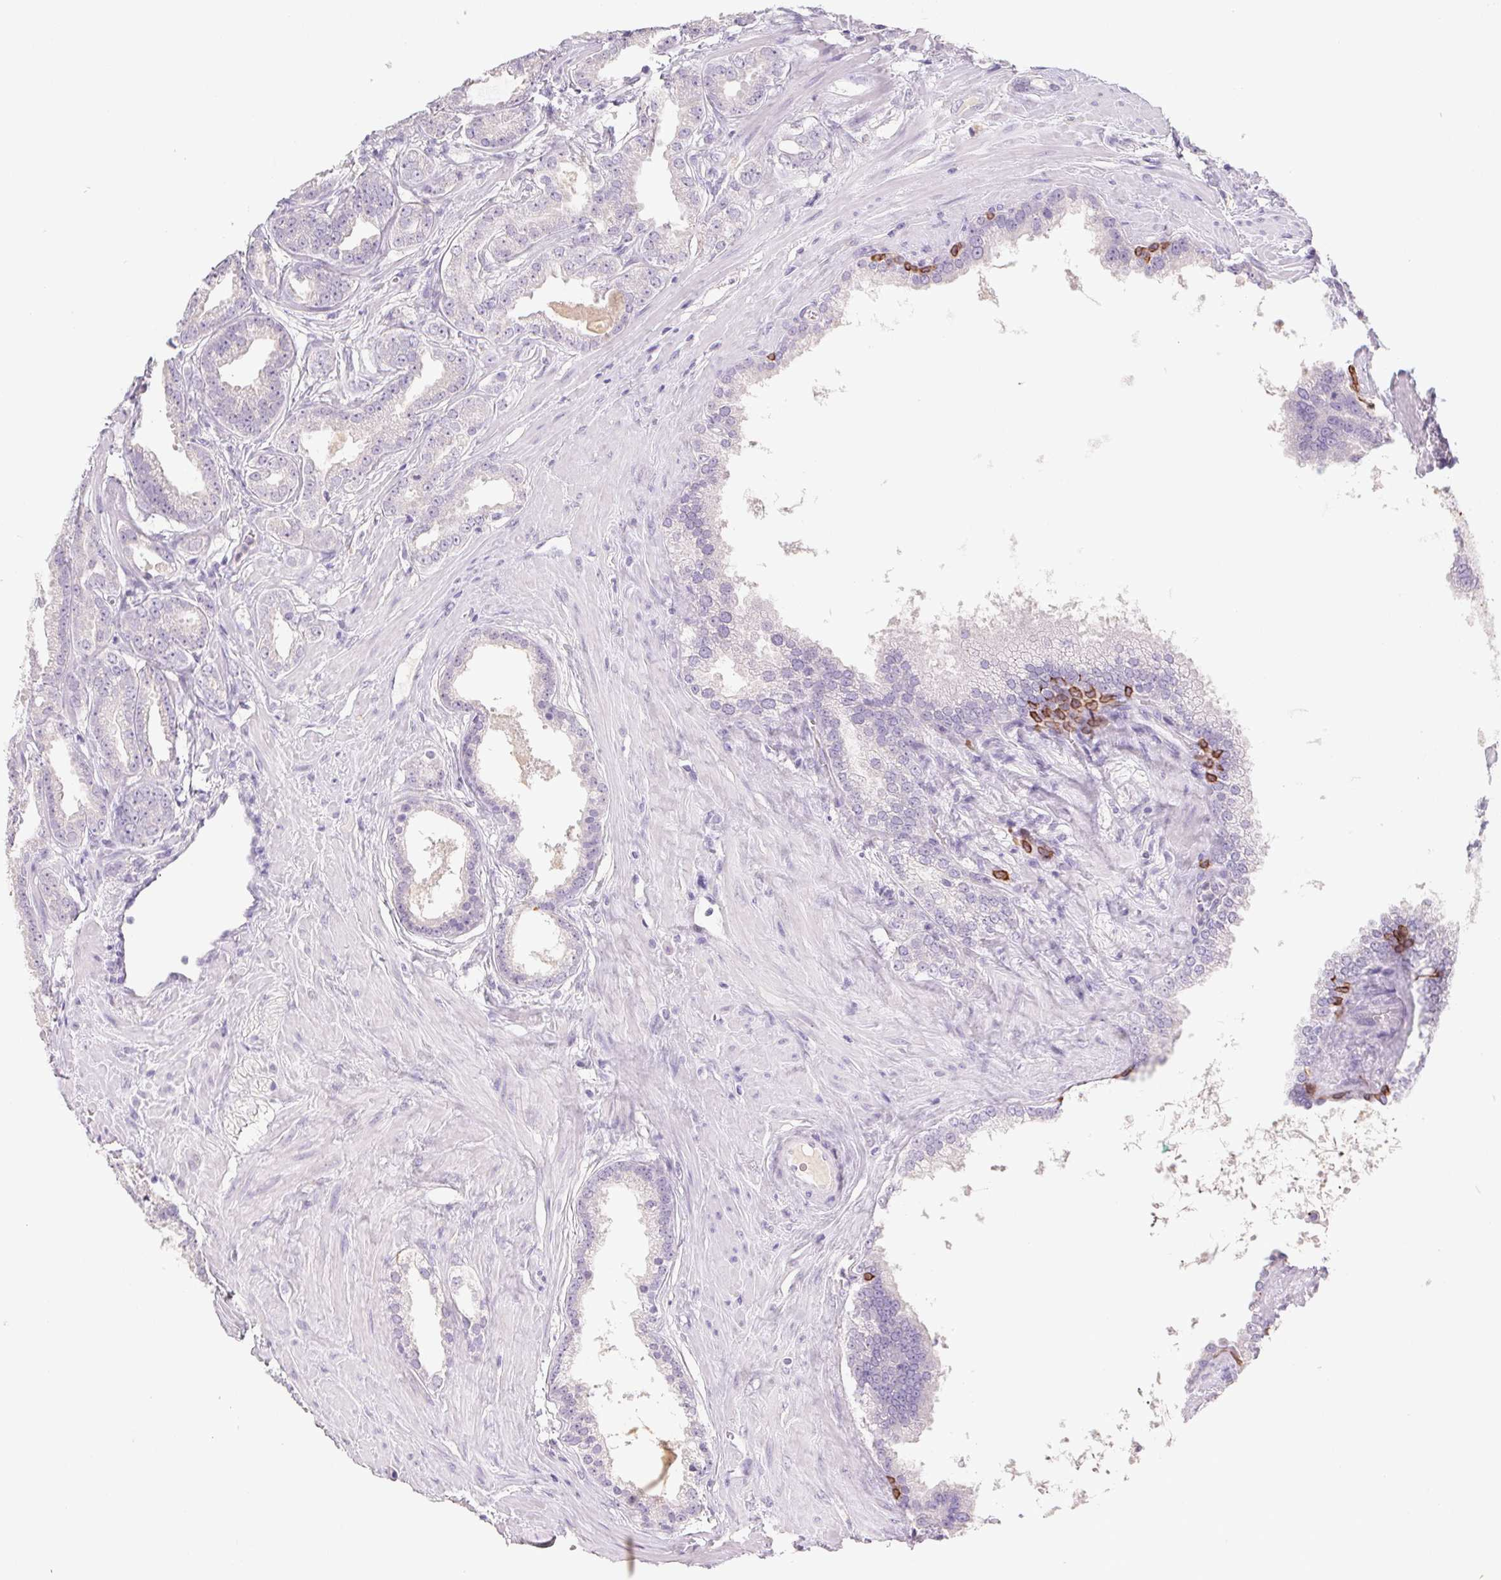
{"staining": {"intensity": "negative", "quantity": "none", "location": "none"}, "tissue": "prostate cancer", "cell_type": "Tumor cells", "image_type": "cancer", "snomed": [{"axis": "morphology", "description": "Adenocarcinoma, Low grade"}, {"axis": "topography", "description": "Prostate"}], "caption": "Image shows no protein positivity in tumor cells of prostate adenocarcinoma (low-grade) tissue.", "gene": "PNMA8B", "patient": {"sex": "male", "age": 65}}